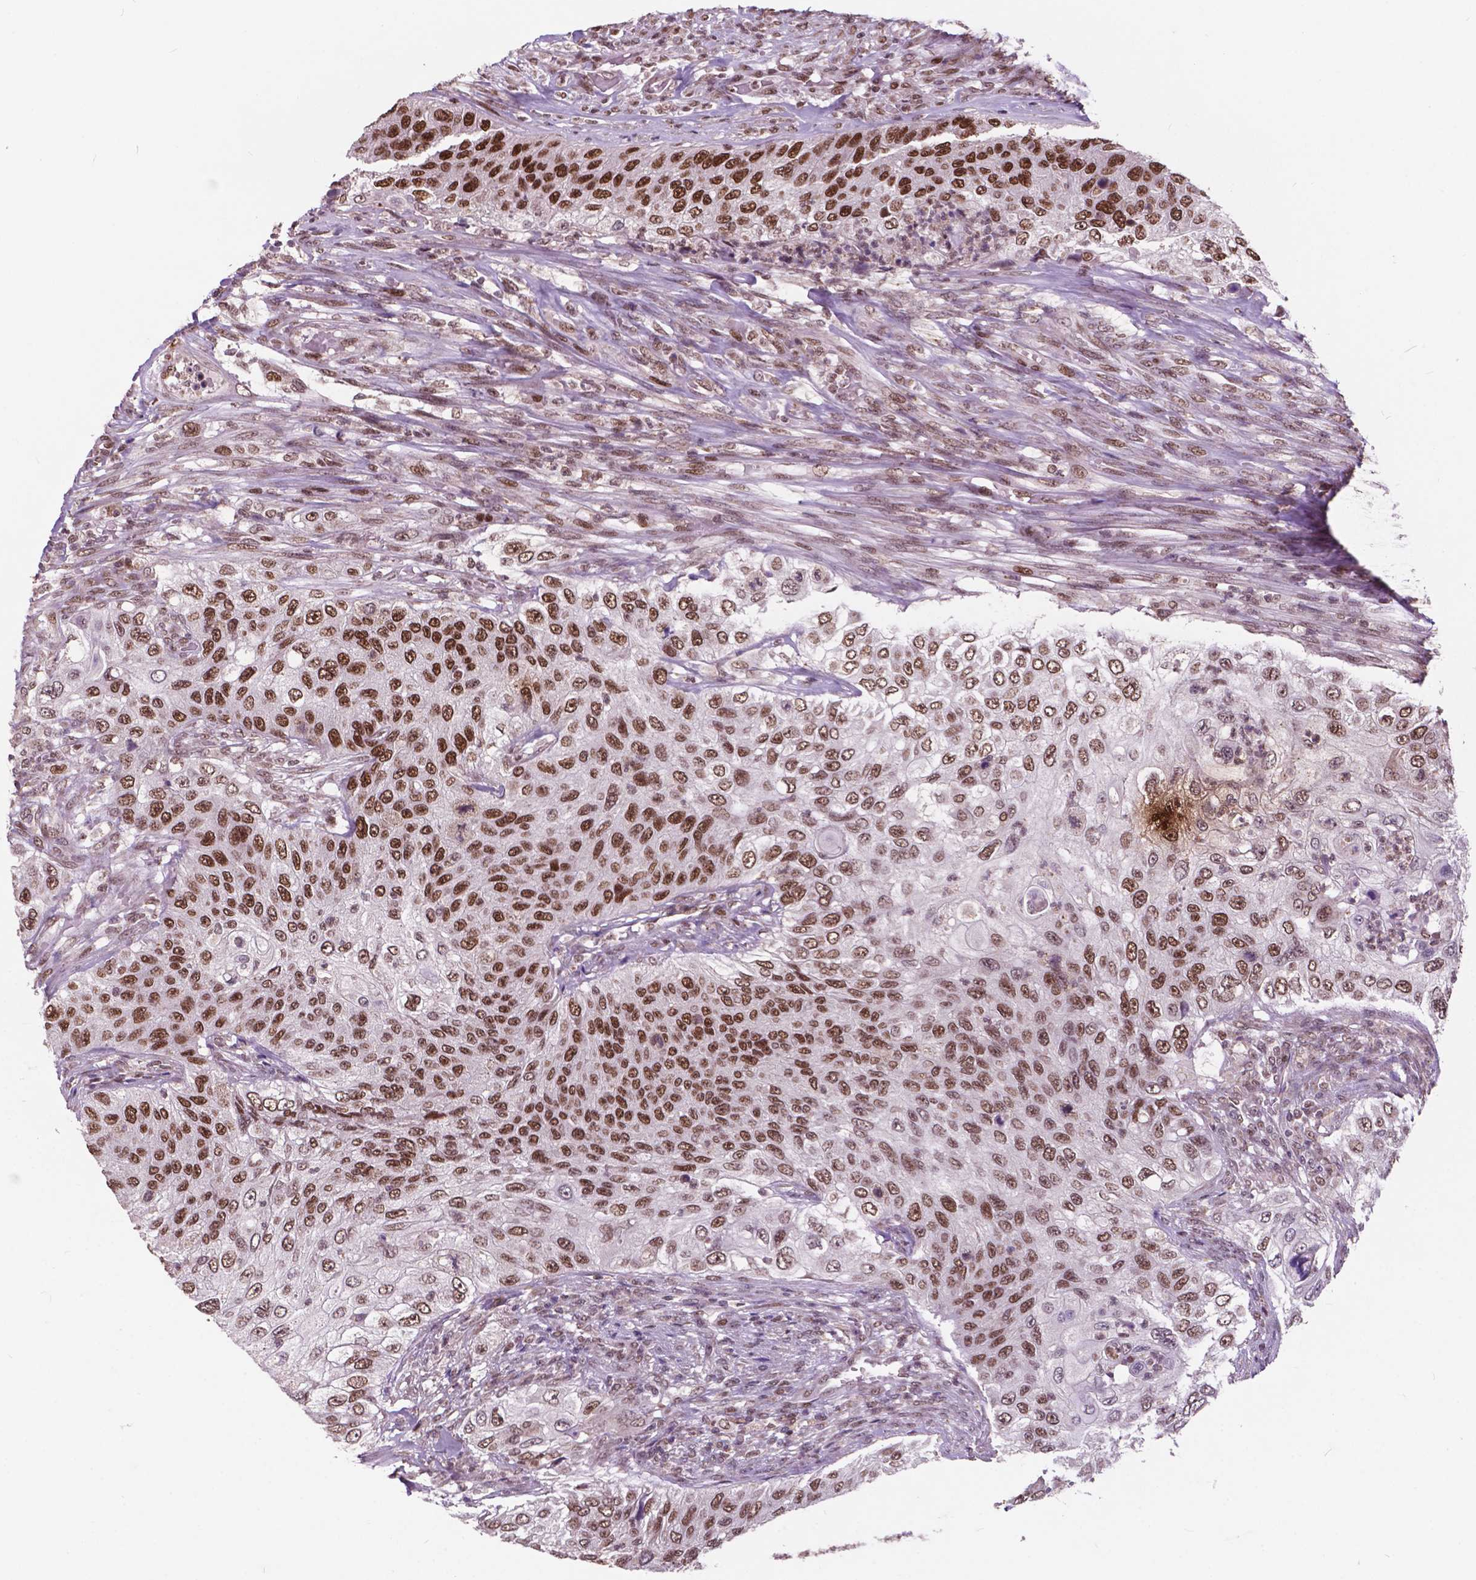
{"staining": {"intensity": "strong", "quantity": ">75%", "location": "nuclear"}, "tissue": "urothelial cancer", "cell_type": "Tumor cells", "image_type": "cancer", "snomed": [{"axis": "morphology", "description": "Urothelial carcinoma, High grade"}, {"axis": "topography", "description": "Urinary bladder"}], "caption": "A high-resolution micrograph shows immunohistochemistry (IHC) staining of urothelial cancer, which exhibits strong nuclear positivity in approximately >75% of tumor cells.", "gene": "MSH2", "patient": {"sex": "female", "age": 60}}